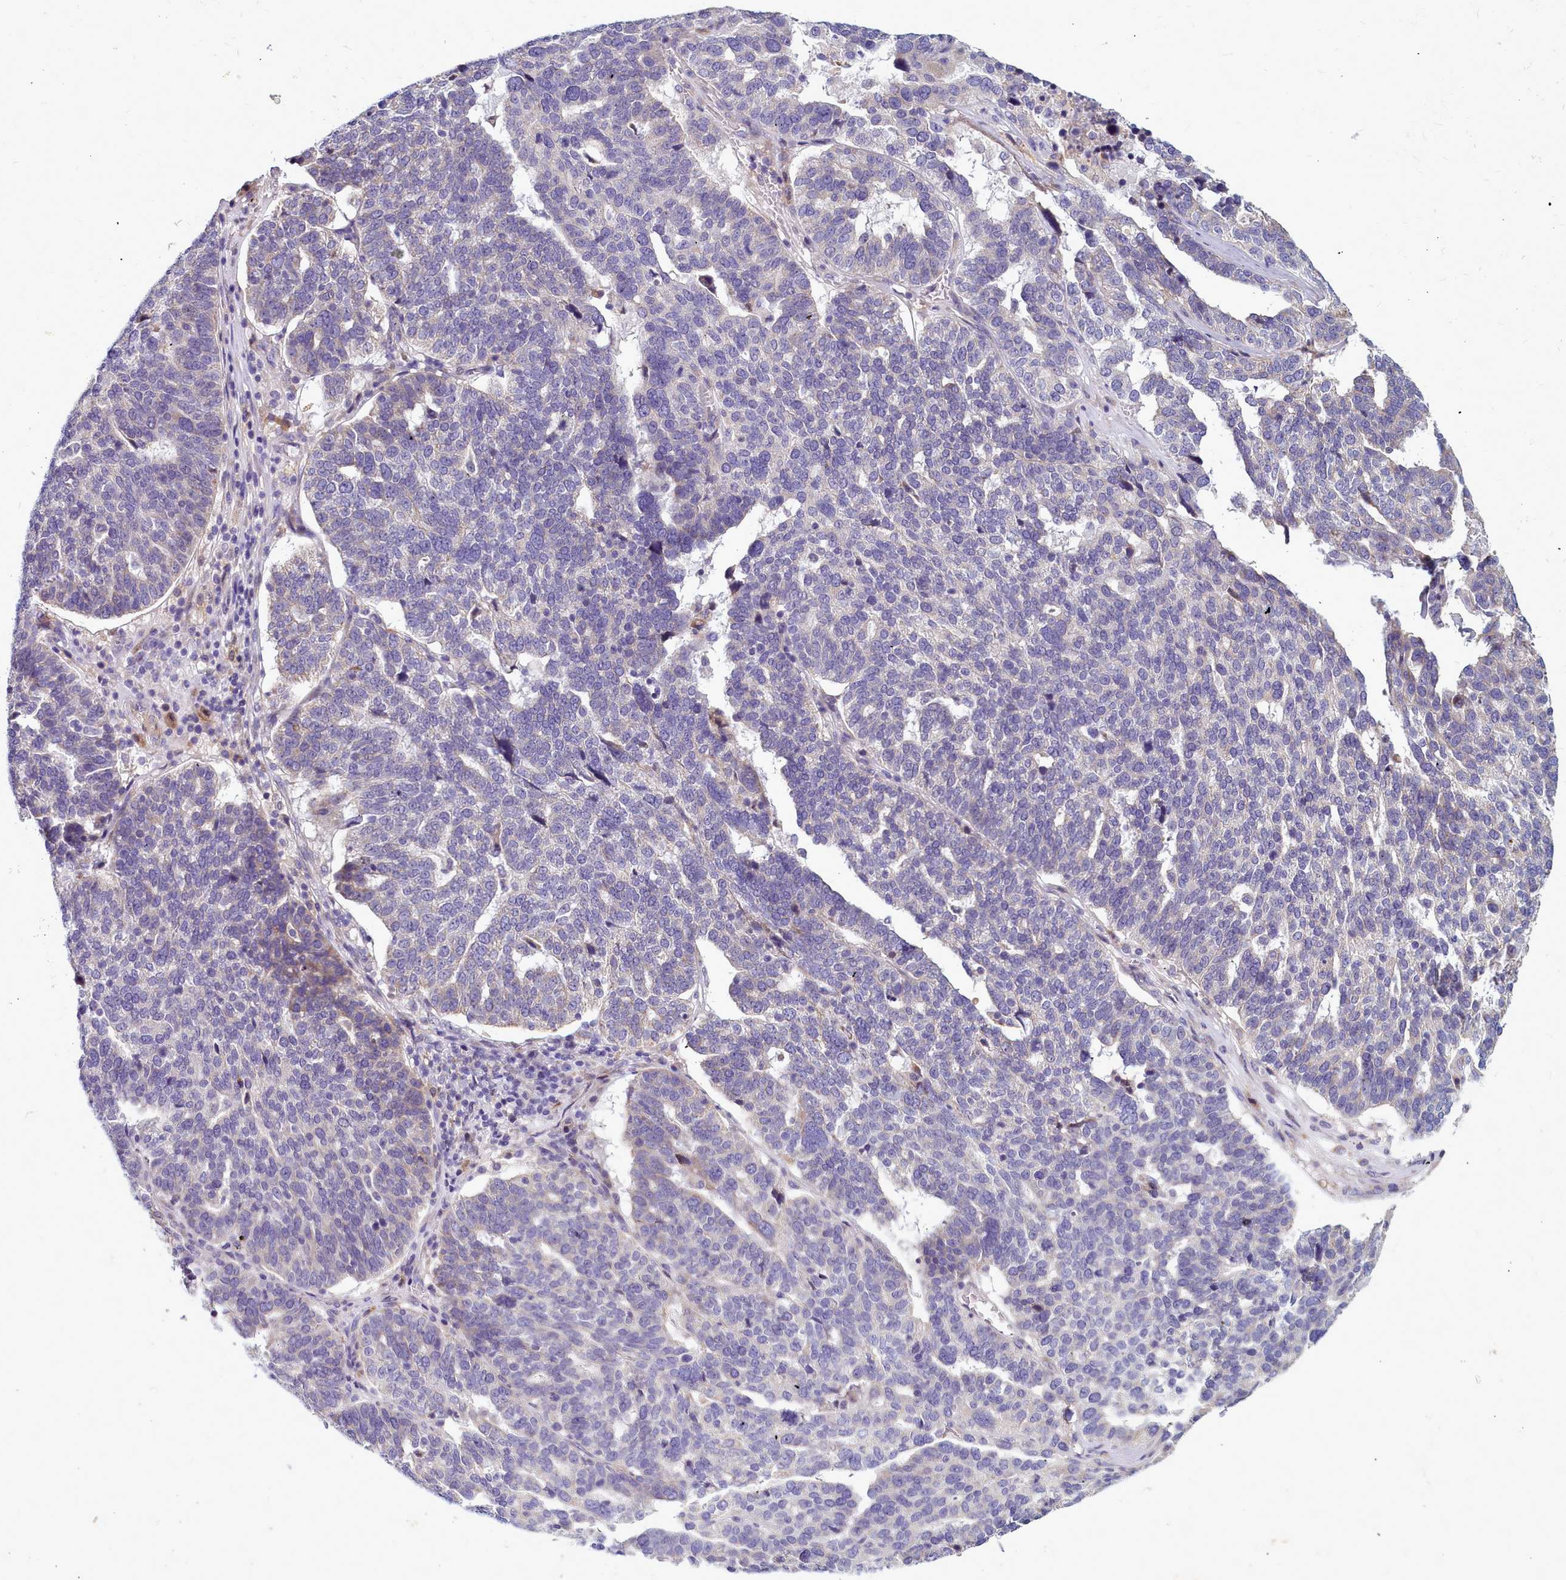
{"staining": {"intensity": "weak", "quantity": "<25%", "location": "cytoplasmic/membranous"}, "tissue": "ovarian cancer", "cell_type": "Tumor cells", "image_type": "cancer", "snomed": [{"axis": "morphology", "description": "Cystadenocarcinoma, serous, NOS"}, {"axis": "topography", "description": "Ovary"}], "caption": "DAB (3,3'-diaminobenzidine) immunohistochemical staining of serous cystadenocarcinoma (ovarian) shows no significant expression in tumor cells. Nuclei are stained in blue.", "gene": "SMPD4", "patient": {"sex": "female", "age": 59}}